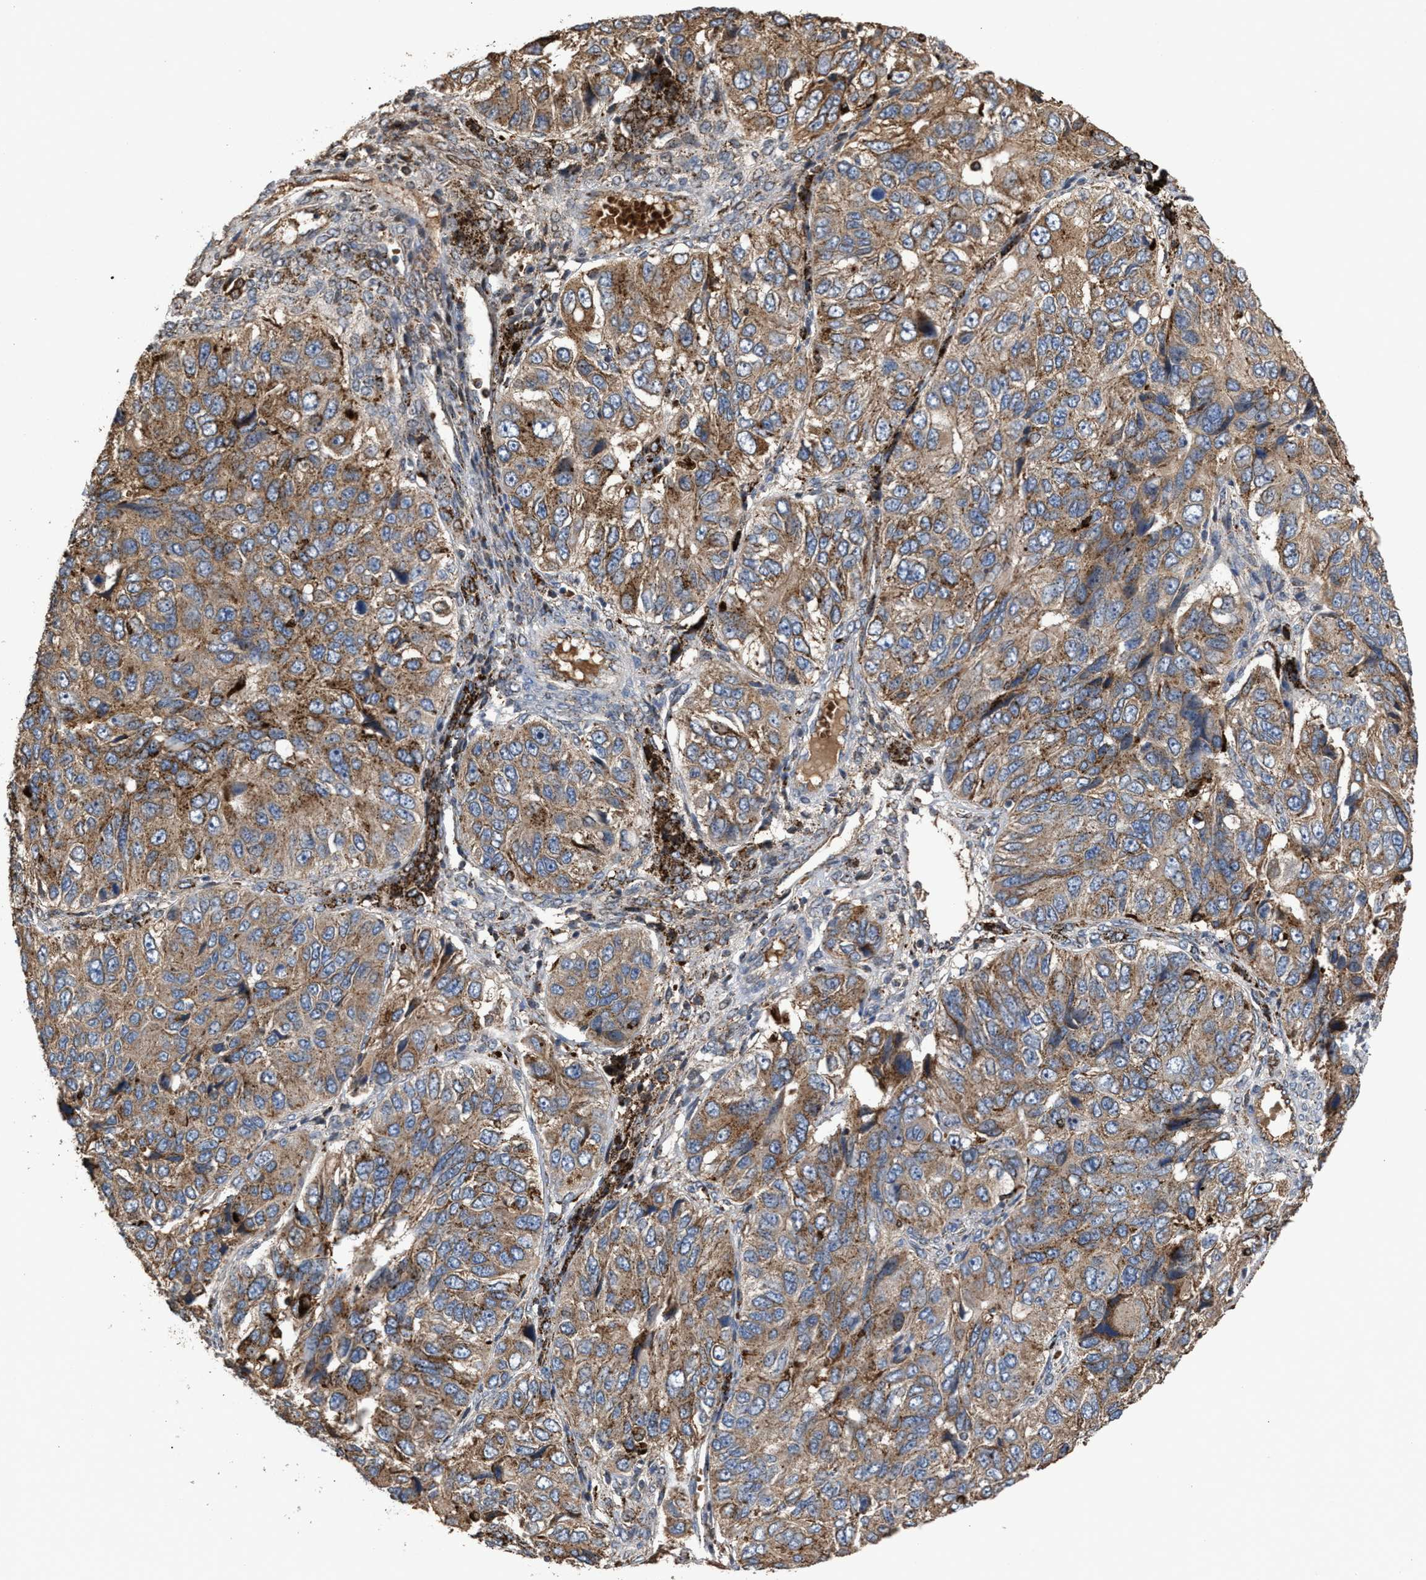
{"staining": {"intensity": "moderate", "quantity": ">75%", "location": "cytoplasmic/membranous"}, "tissue": "ovarian cancer", "cell_type": "Tumor cells", "image_type": "cancer", "snomed": [{"axis": "morphology", "description": "Carcinoma, endometroid"}, {"axis": "topography", "description": "Ovary"}], "caption": "DAB (3,3'-diaminobenzidine) immunohistochemical staining of human ovarian cancer exhibits moderate cytoplasmic/membranous protein staining in about >75% of tumor cells.", "gene": "ELMO3", "patient": {"sex": "female", "age": 51}}